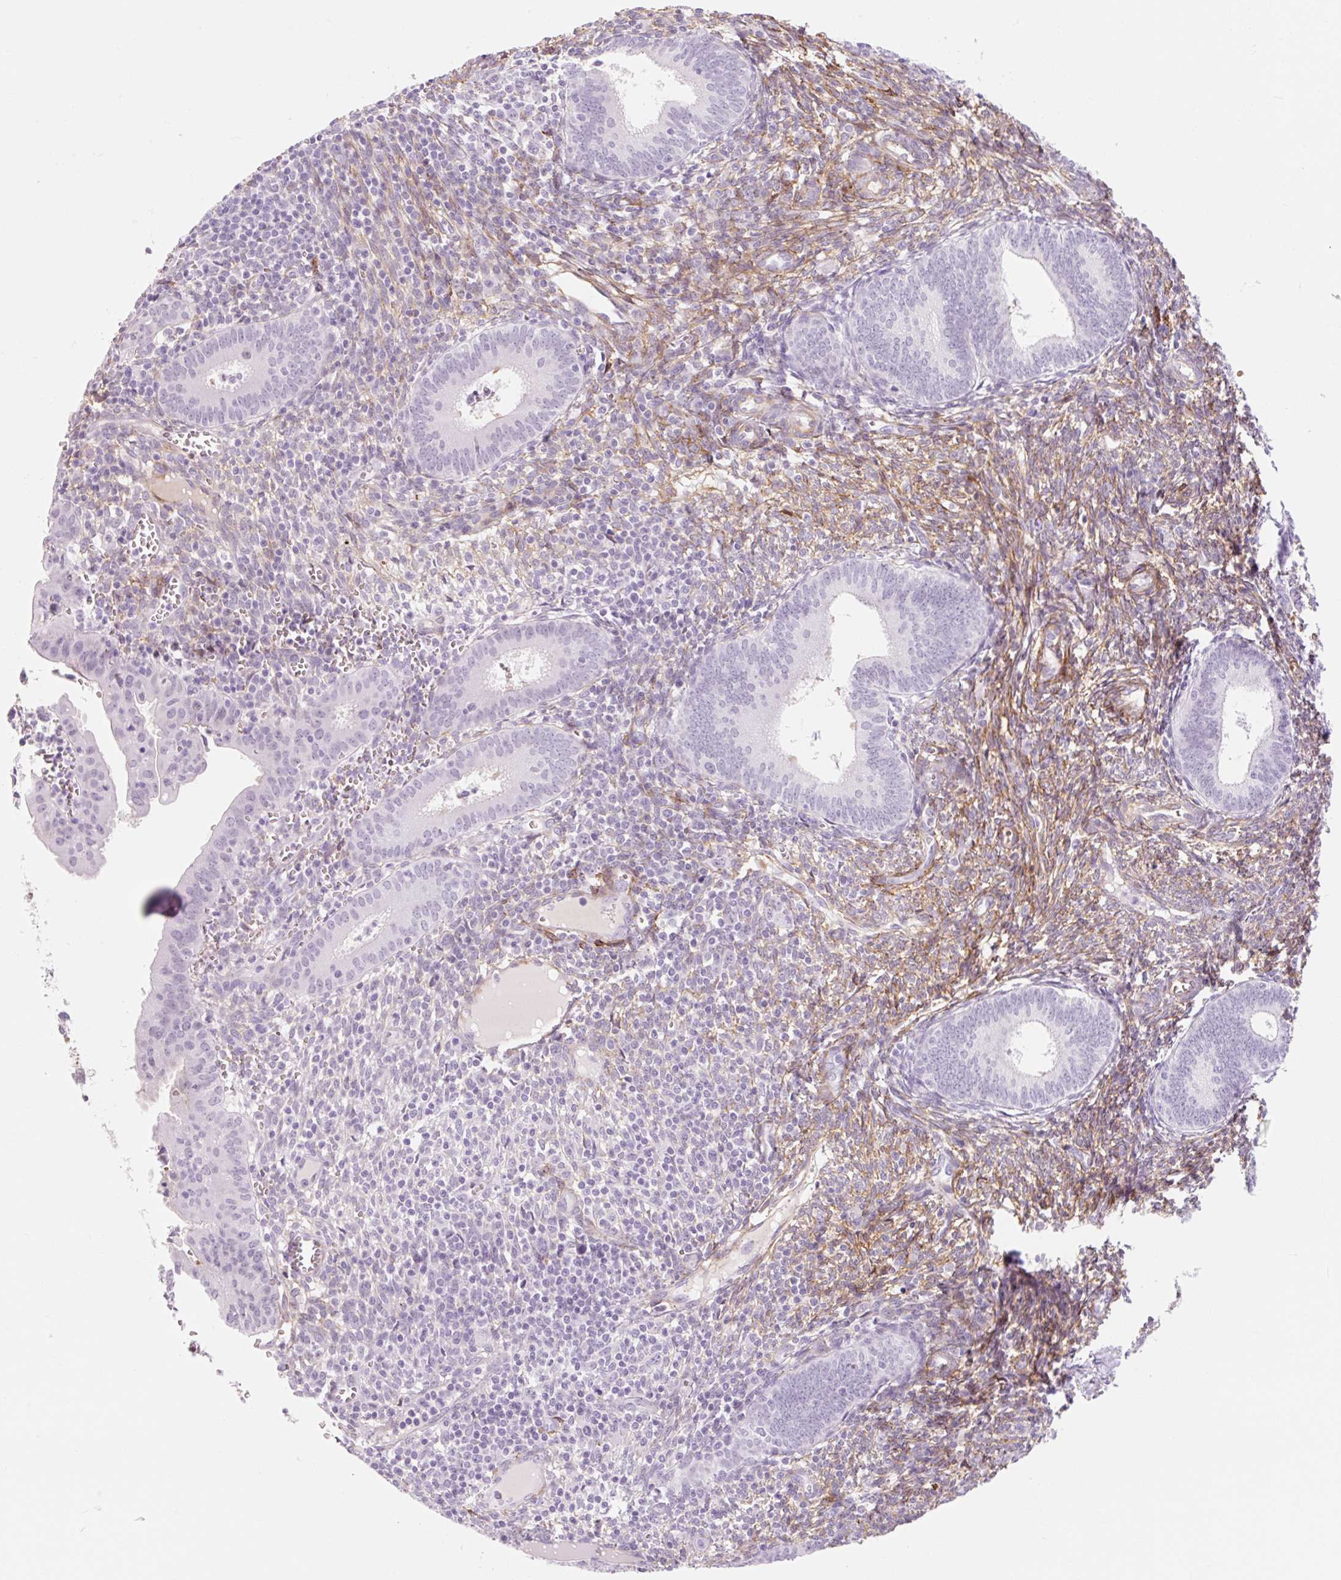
{"staining": {"intensity": "weak", "quantity": "<25%", "location": "cytoplasmic/membranous"}, "tissue": "endometrium", "cell_type": "Cells in endometrial stroma", "image_type": "normal", "snomed": [{"axis": "morphology", "description": "Normal tissue, NOS"}, {"axis": "topography", "description": "Endometrium"}], "caption": "Photomicrograph shows no protein staining in cells in endometrial stroma of benign endometrium. (DAB immunohistochemistry with hematoxylin counter stain).", "gene": "TAF1L", "patient": {"sex": "female", "age": 41}}